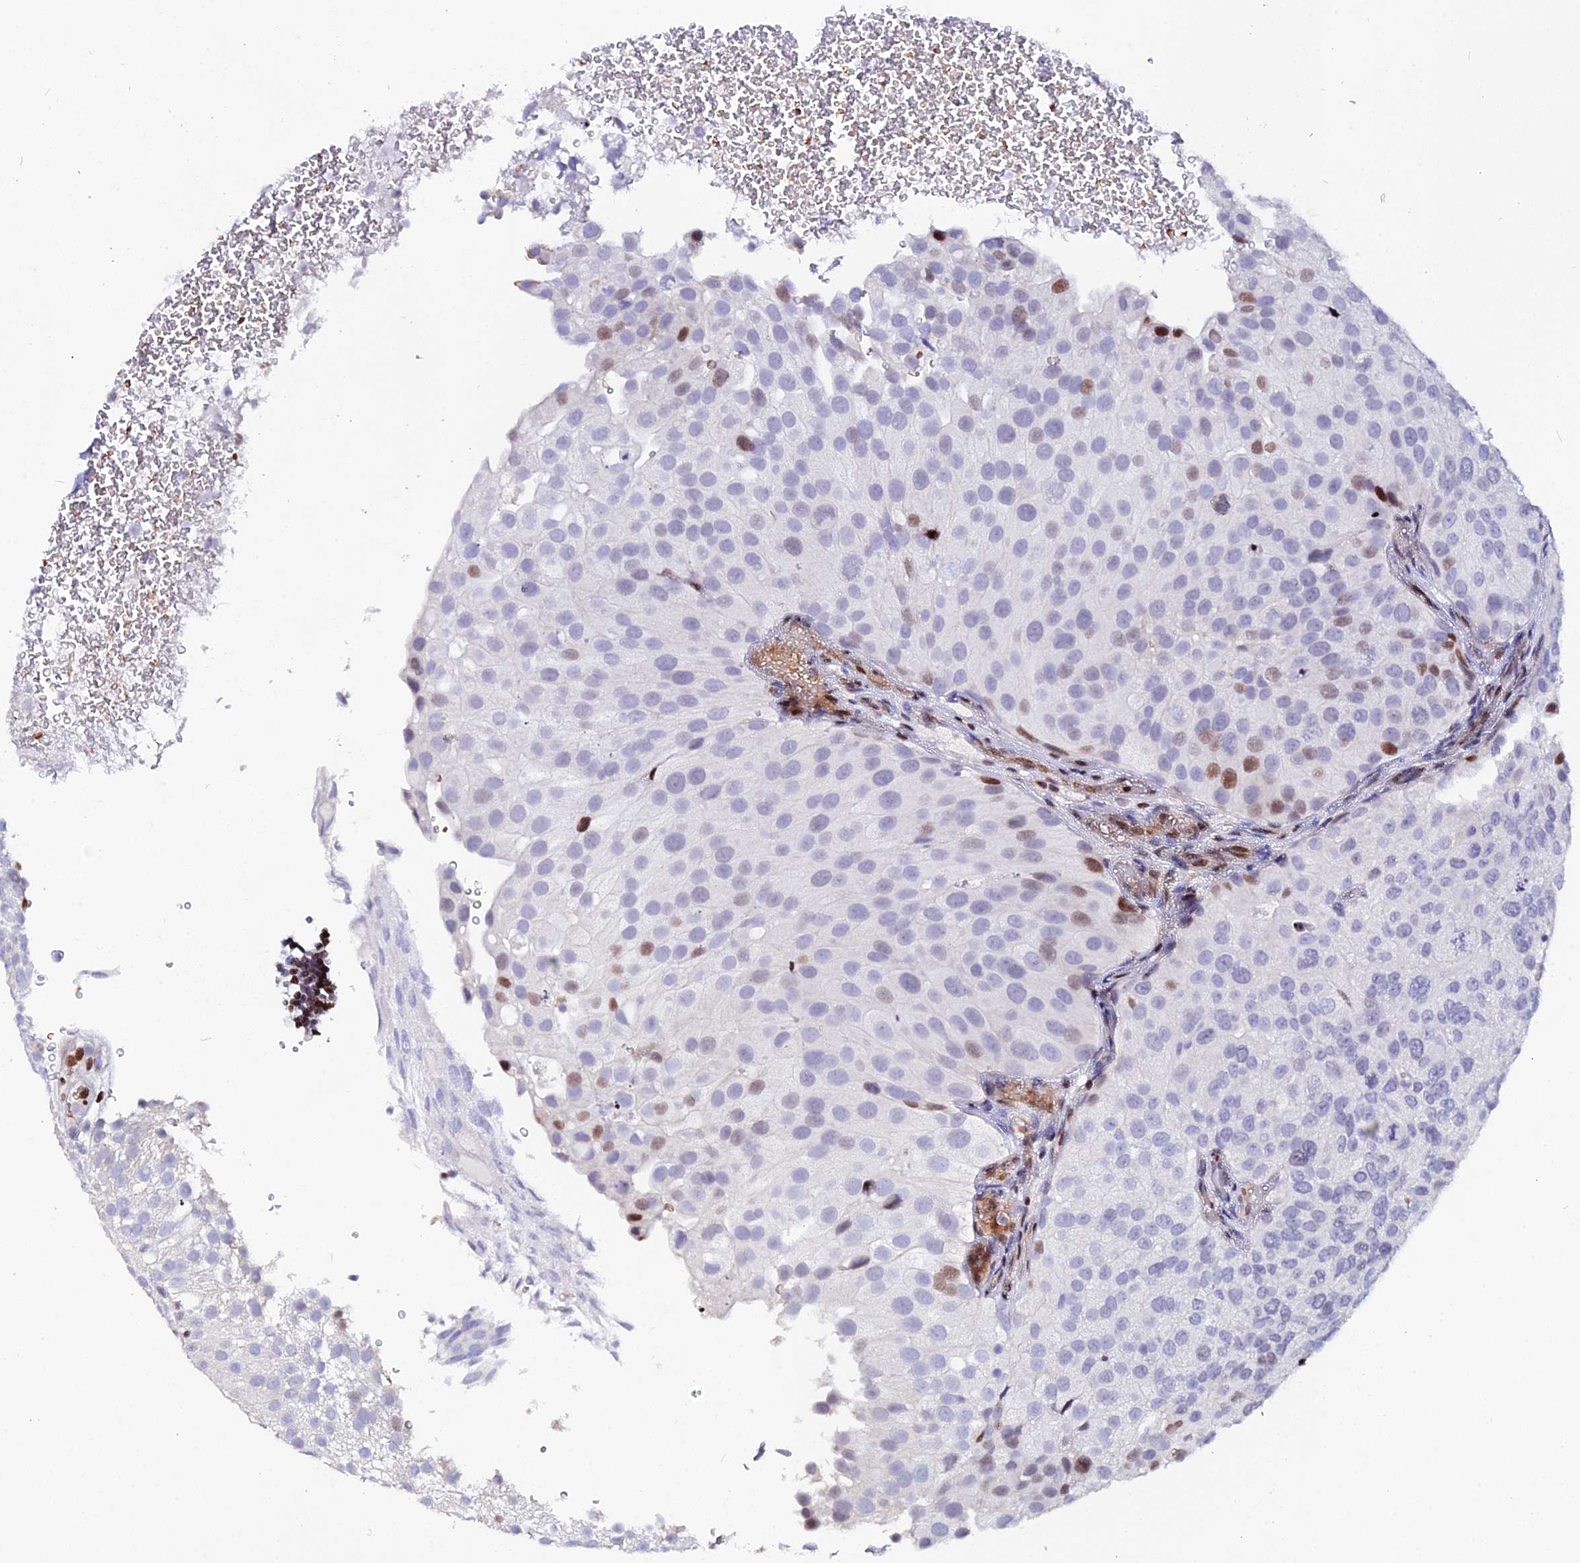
{"staining": {"intensity": "moderate", "quantity": "<25%", "location": "nuclear"}, "tissue": "urothelial cancer", "cell_type": "Tumor cells", "image_type": "cancer", "snomed": [{"axis": "morphology", "description": "Urothelial carcinoma, Low grade"}, {"axis": "topography", "description": "Urinary bladder"}], "caption": "About <25% of tumor cells in low-grade urothelial carcinoma exhibit moderate nuclear protein expression as visualized by brown immunohistochemical staining.", "gene": "MYNN", "patient": {"sex": "male", "age": 78}}